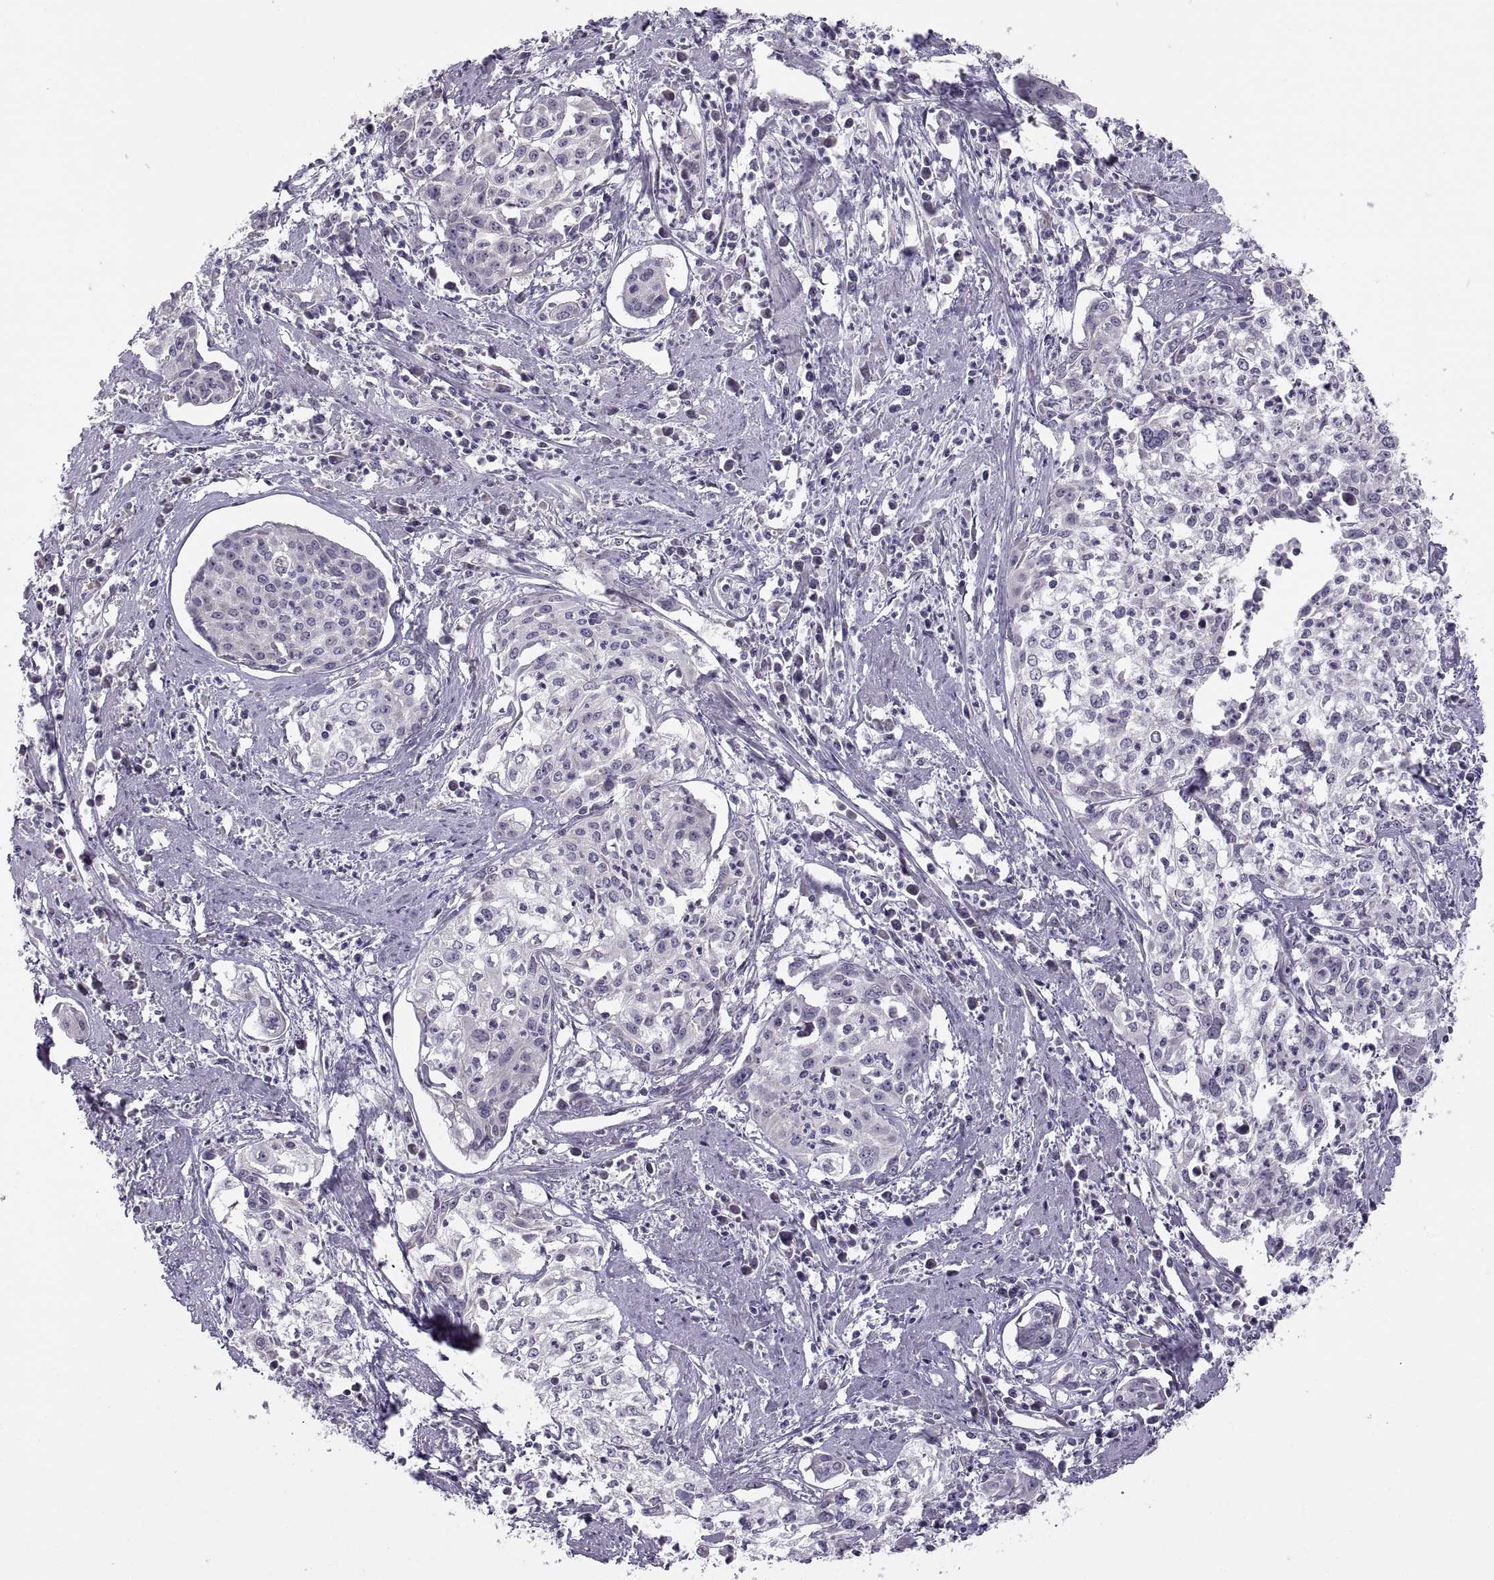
{"staining": {"intensity": "negative", "quantity": "none", "location": "none"}, "tissue": "cervical cancer", "cell_type": "Tumor cells", "image_type": "cancer", "snomed": [{"axis": "morphology", "description": "Squamous cell carcinoma, NOS"}, {"axis": "topography", "description": "Cervix"}], "caption": "Immunohistochemistry photomicrograph of neoplastic tissue: human cervical cancer stained with DAB reveals no significant protein expression in tumor cells.", "gene": "ACSBG2", "patient": {"sex": "female", "age": 39}}